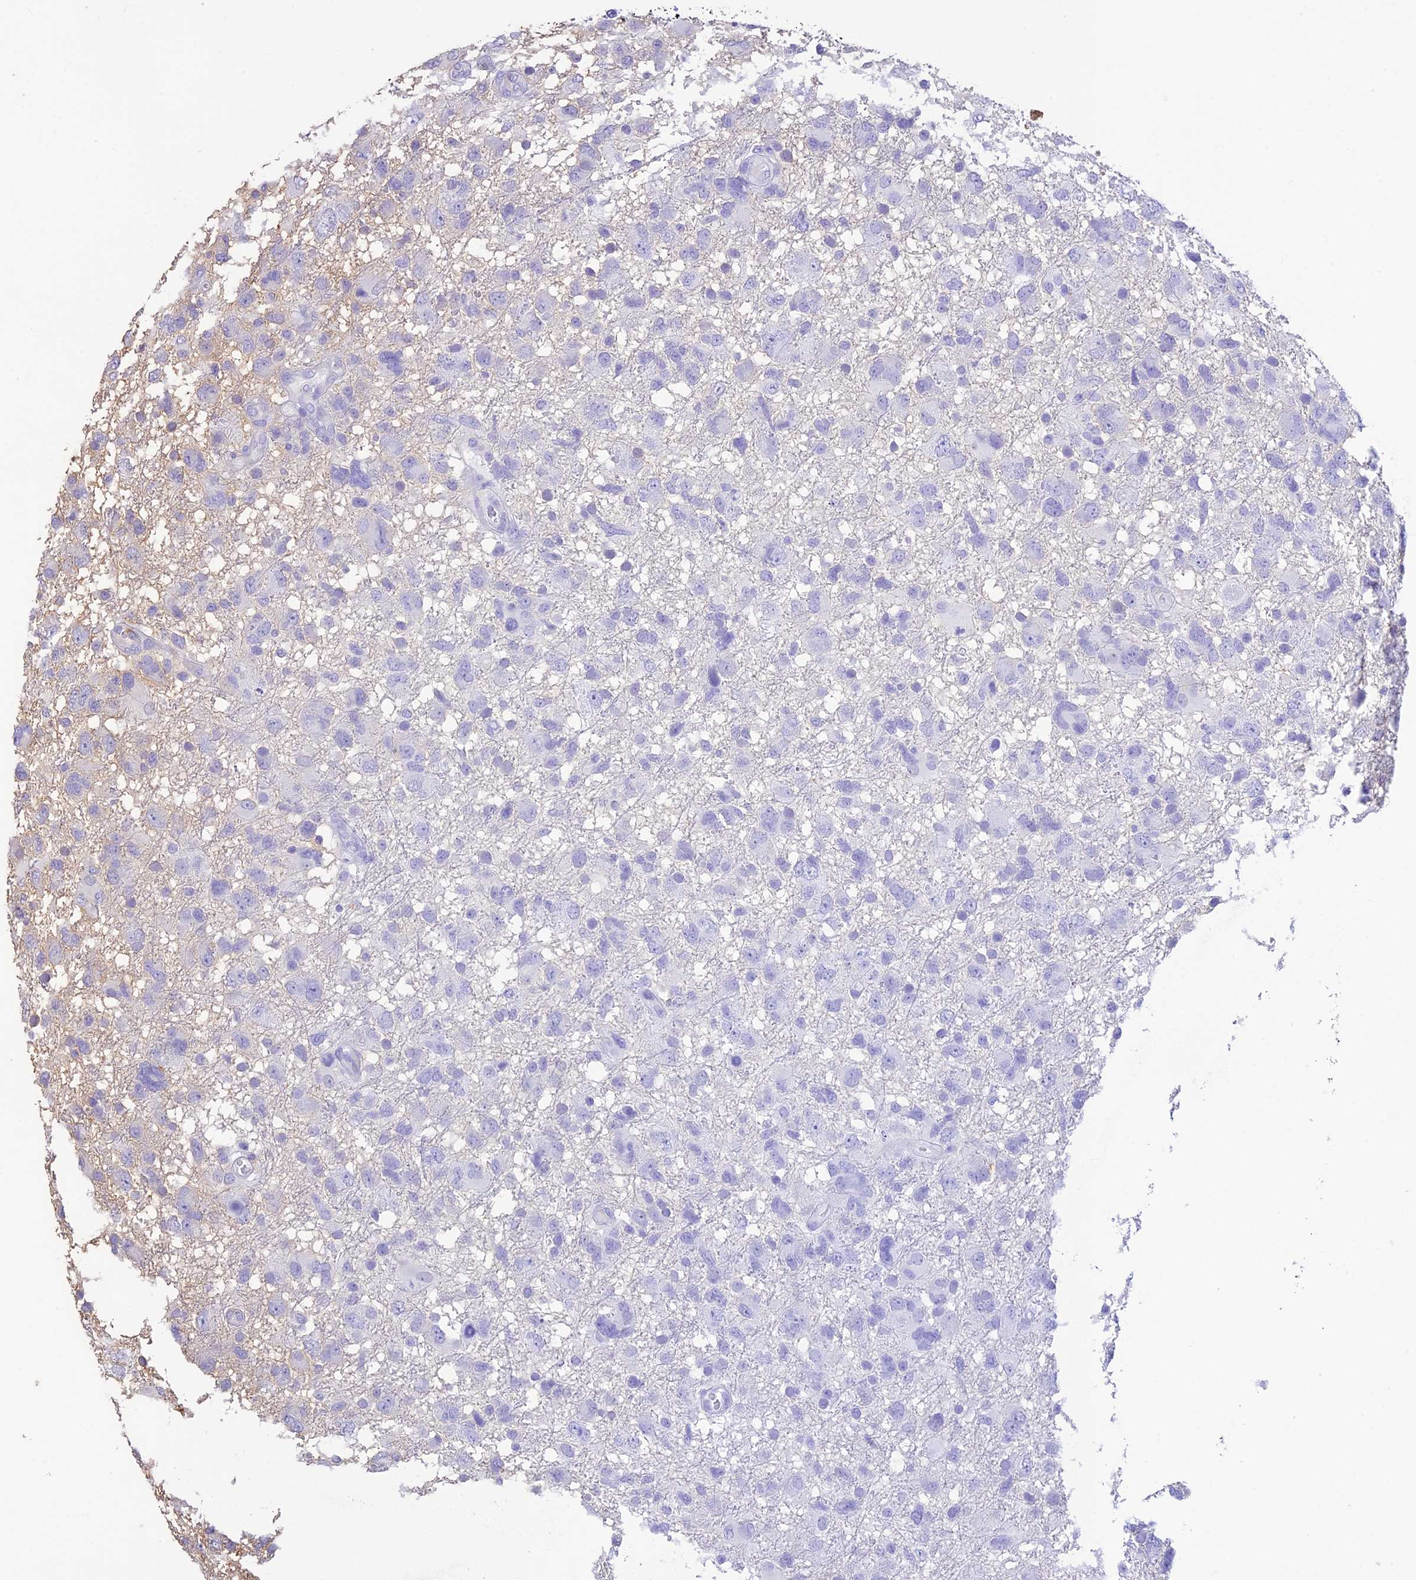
{"staining": {"intensity": "negative", "quantity": "none", "location": "none"}, "tissue": "glioma", "cell_type": "Tumor cells", "image_type": "cancer", "snomed": [{"axis": "morphology", "description": "Glioma, malignant, High grade"}, {"axis": "topography", "description": "Brain"}], "caption": "Glioma was stained to show a protein in brown. There is no significant staining in tumor cells.", "gene": "ST8SIA5", "patient": {"sex": "male", "age": 61}}